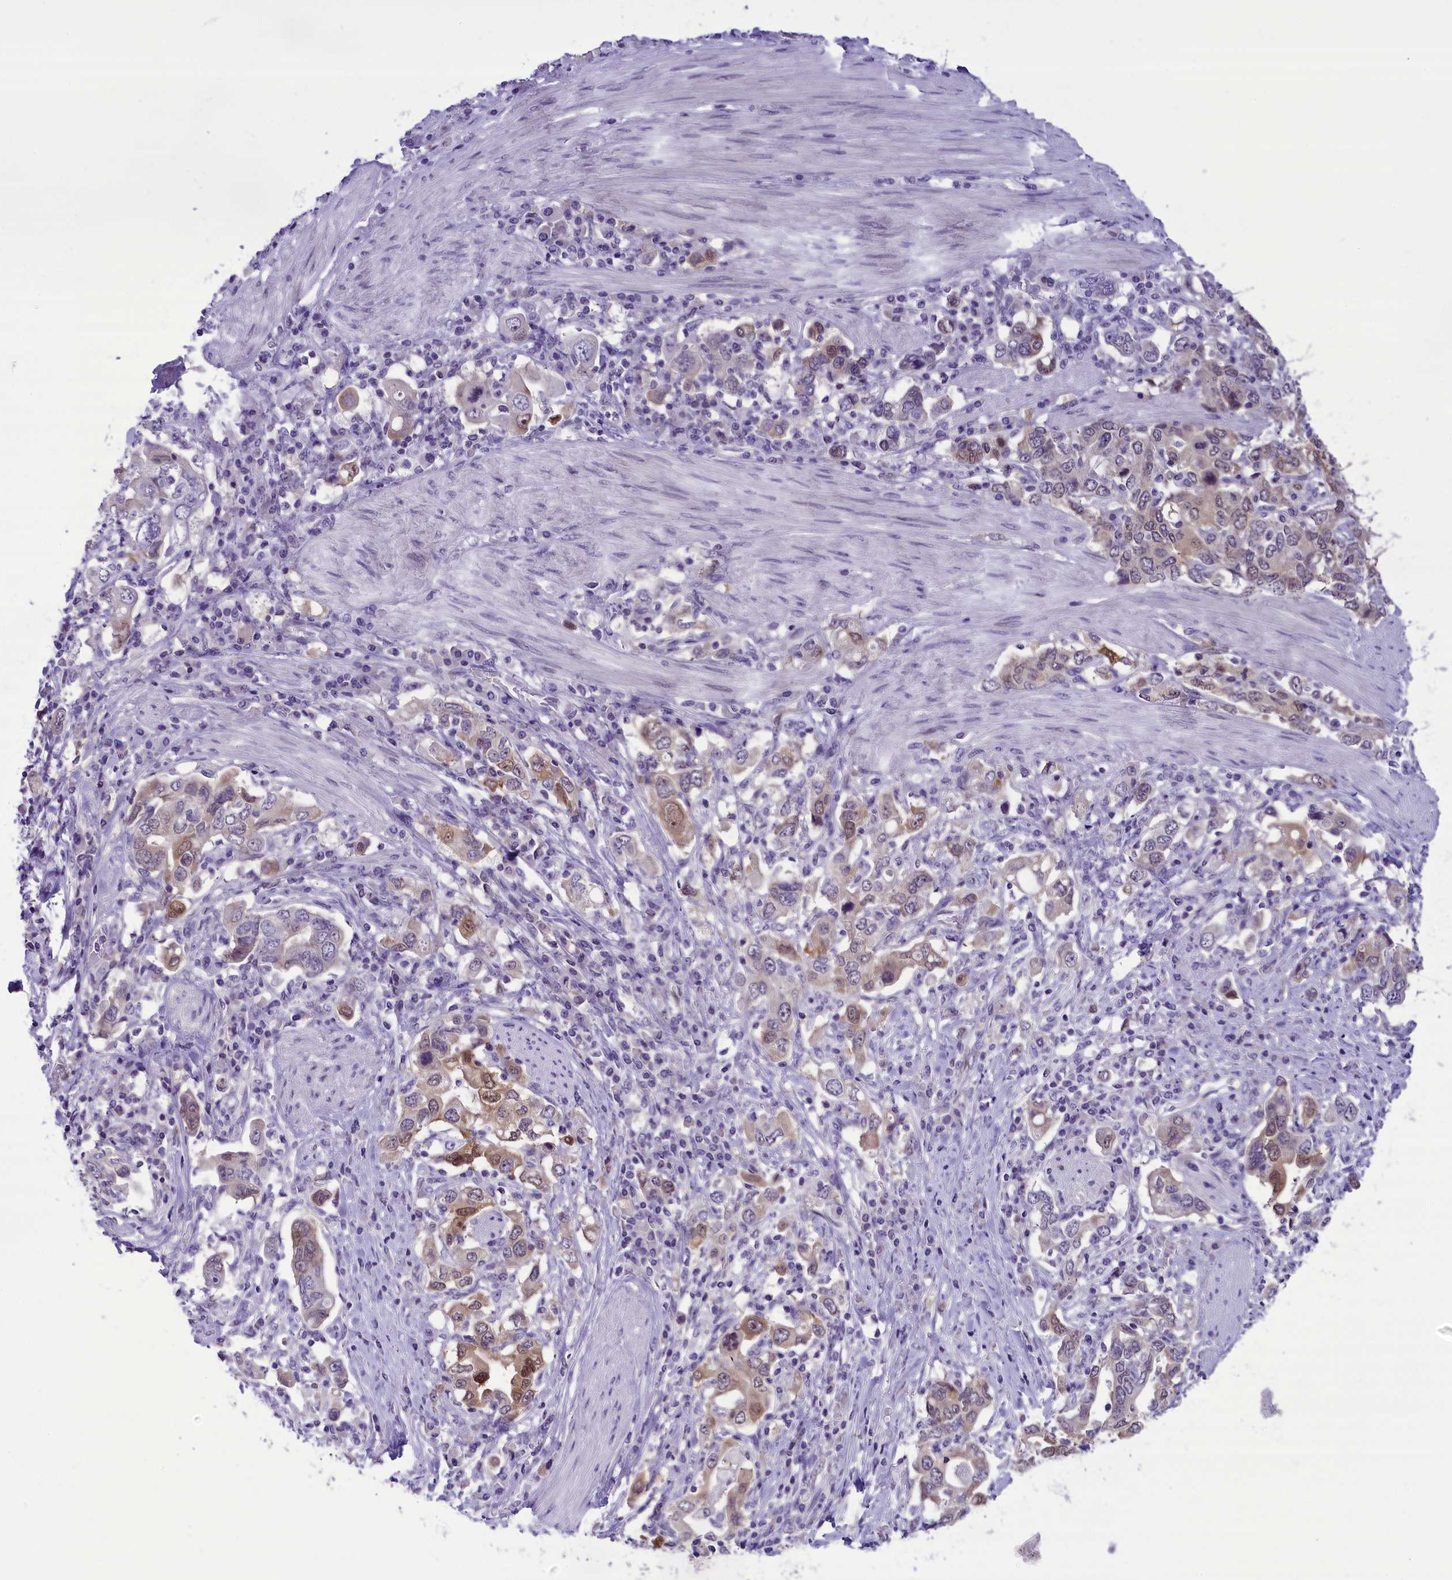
{"staining": {"intensity": "moderate", "quantity": "<25%", "location": "cytoplasmic/membranous,nuclear"}, "tissue": "stomach cancer", "cell_type": "Tumor cells", "image_type": "cancer", "snomed": [{"axis": "morphology", "description": "Adenocarcinoma, NOS"}, {"axis": "topography", "description": "Stomach, upper"}, {"axis": "topography", "description": "Stomach"}], "caption": "Immunohistochemical staining of human stomach cancer demonstrates low levels of moderate cytoplasmic/membranous and nuclear expression in approximately <25% of tumor cells. (brown staining indicates protein expression, while blue staining denotes nuclei).", "gene": "PRR15", "patient": {"sex": "male", "age": 62}}